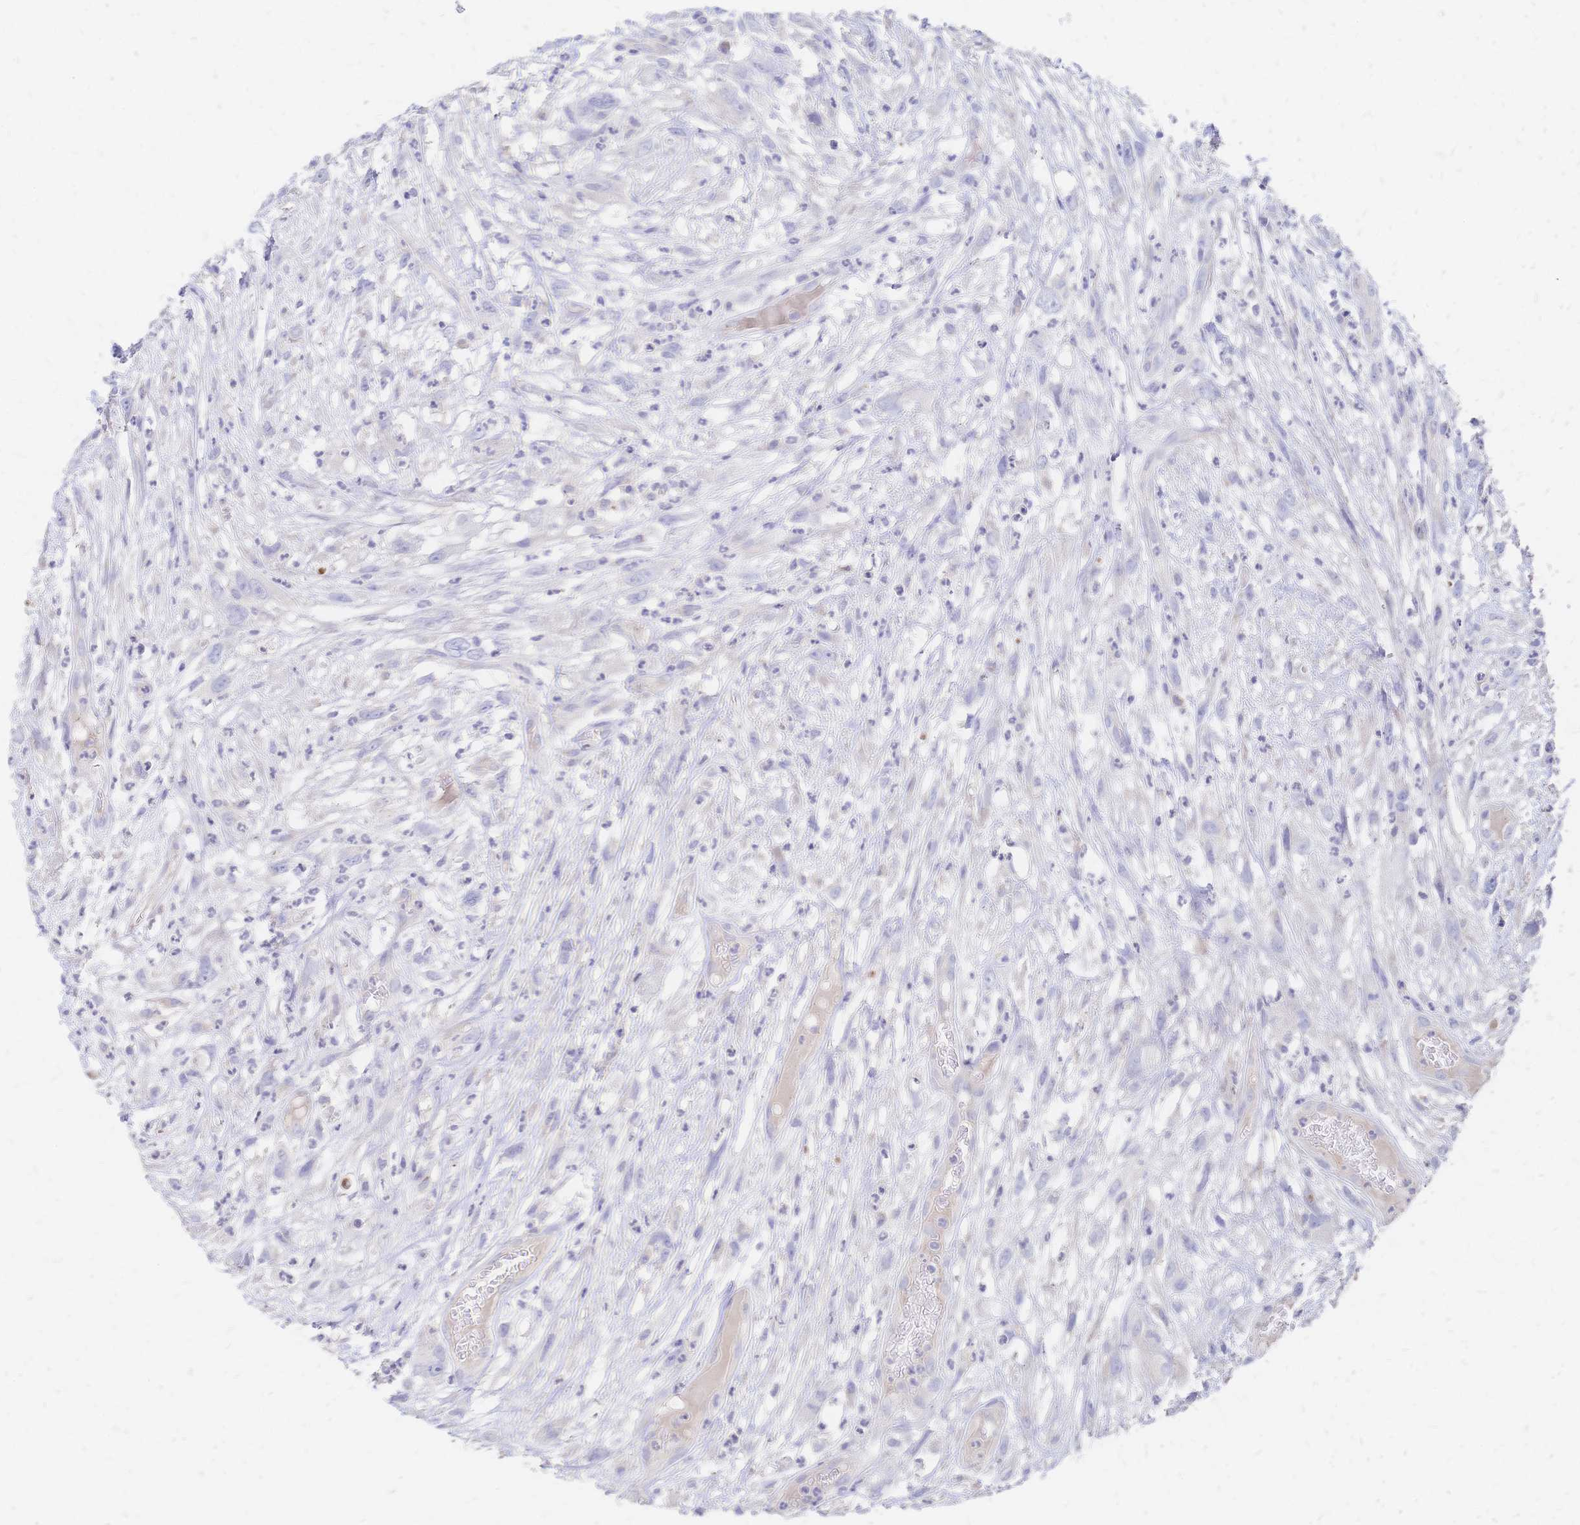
{"staining": {"intensity": "negative", "quantity": "none", "location": "none"}, "tissue": "head and neck cancer", "cell_type": "Tumor cells", "image_type": "cancer", "snomed": [{"axis": "morphology", "description": "Squamous cell carcinoma, NOS"}, {"axis": "topography", "description": "Head-Neck"}], "caption": "High power microscopy photomicrograph of an immunohistochemistry histopathology image of squamous cell carcinoma (head and neck), revealing no significant expression in tumor cells.", "gene": "VWC2L", "patient": {"sex": "male", "age": 65}}